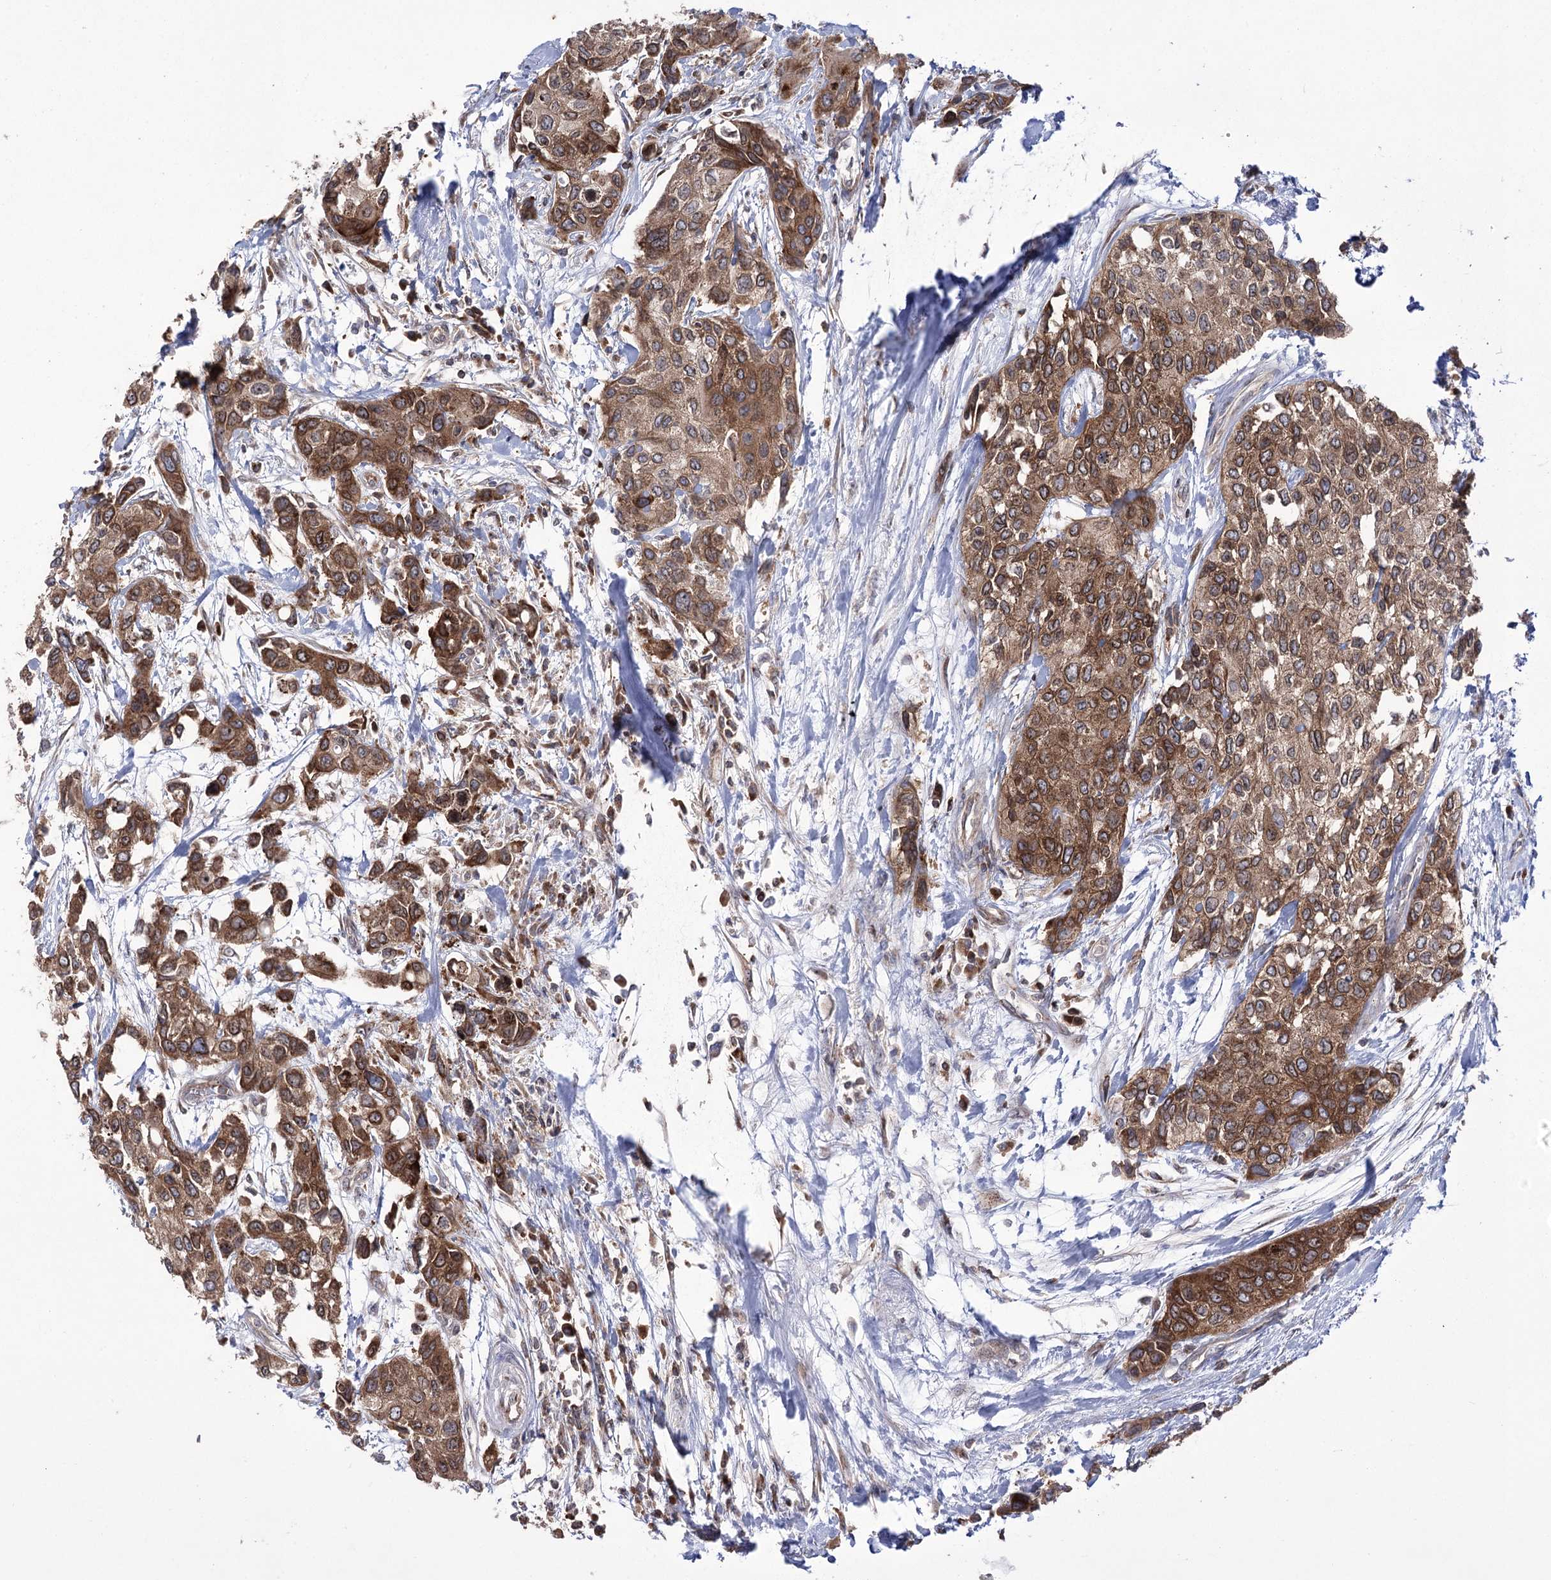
{"staining": {"intensity": "moderate", "quantity": ">75%", "location": "cytoplasmic/membranous"}, "tissue": "urothelial cancer", "cell_type": "Tumor cells", "image_type": "cancer", "snomed": [{"axis": "morphology", "description": "Normal tissue, NOS"}, {"axis": "morphology", "description": "Urothelial carcinoma, High grade"}, {"axis": "topography", "description": "Vascular tissue"}, {"axis": "topography", "description": "Urinary bladder"}], "caption": "Human urothelial carcinoma (high-grade) stained with a protein marker demonstrates moderate staining in tumor cells.", "gene": "ZNF622", "patient": {"sex": "female", "age": 56}}